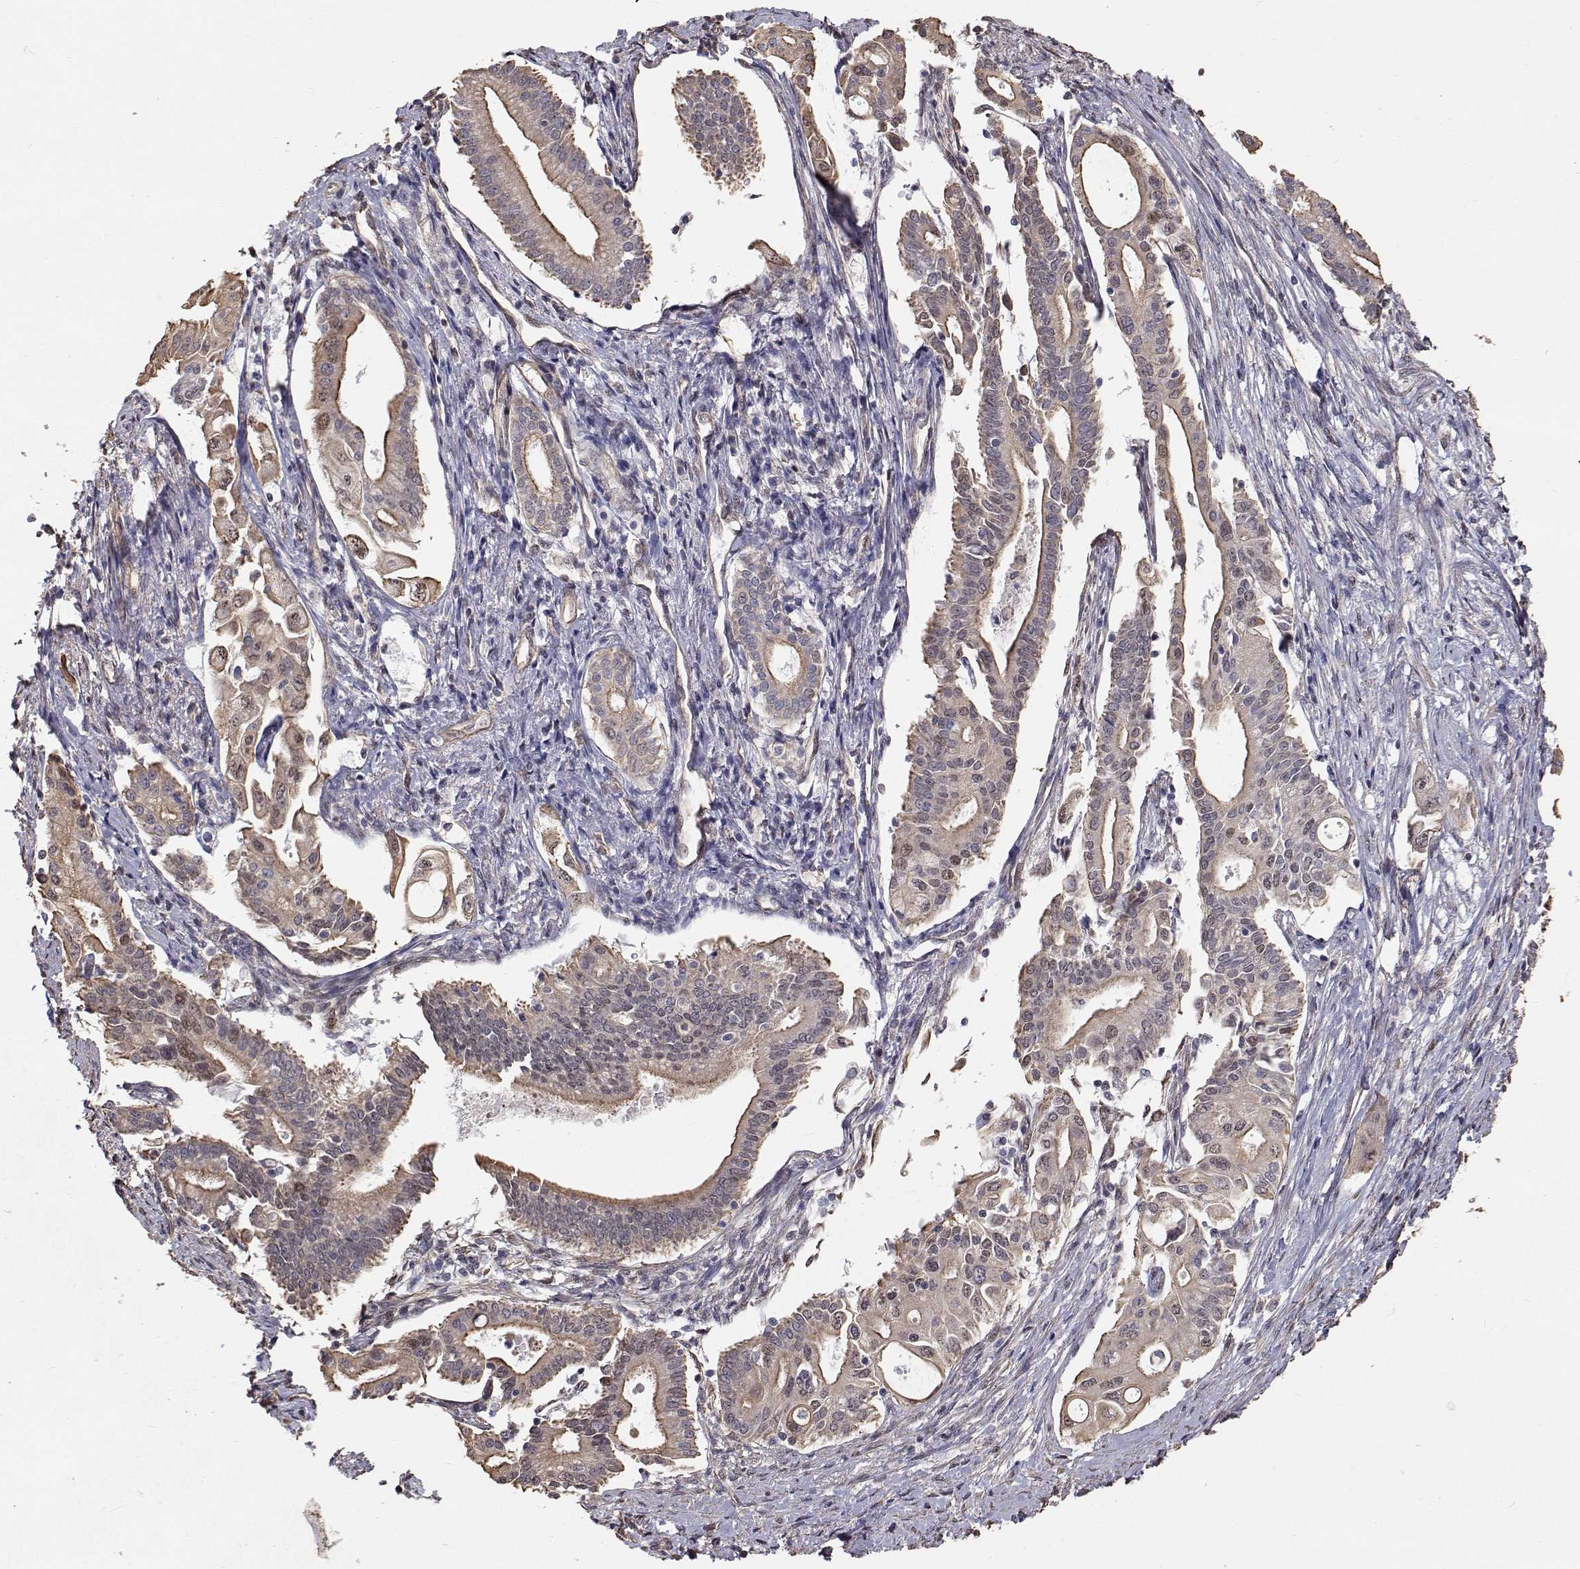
{"staining": {"intensity": "weak", "quantity": "25%-75%", "location": "cytoplasmic/membranous"}, "tissue": "pancreatic cancer", "cell_type": "Tumor cells", "image_type": "cancer", "snomed": [{"axis": "morphology", "description": "Adenocarcinoma, NOS"}, {"axis": "topography", "description": "Pancreas"}], "caption": "Pancreatic cancer (adenocarcinoma) stained with IHC demonstrates weak cytoplasmic/membranous staining in approximately 25%-75% of tumor cells.", "gene": "GSDMA", "patient": {"sex": "female", "age": 68}}